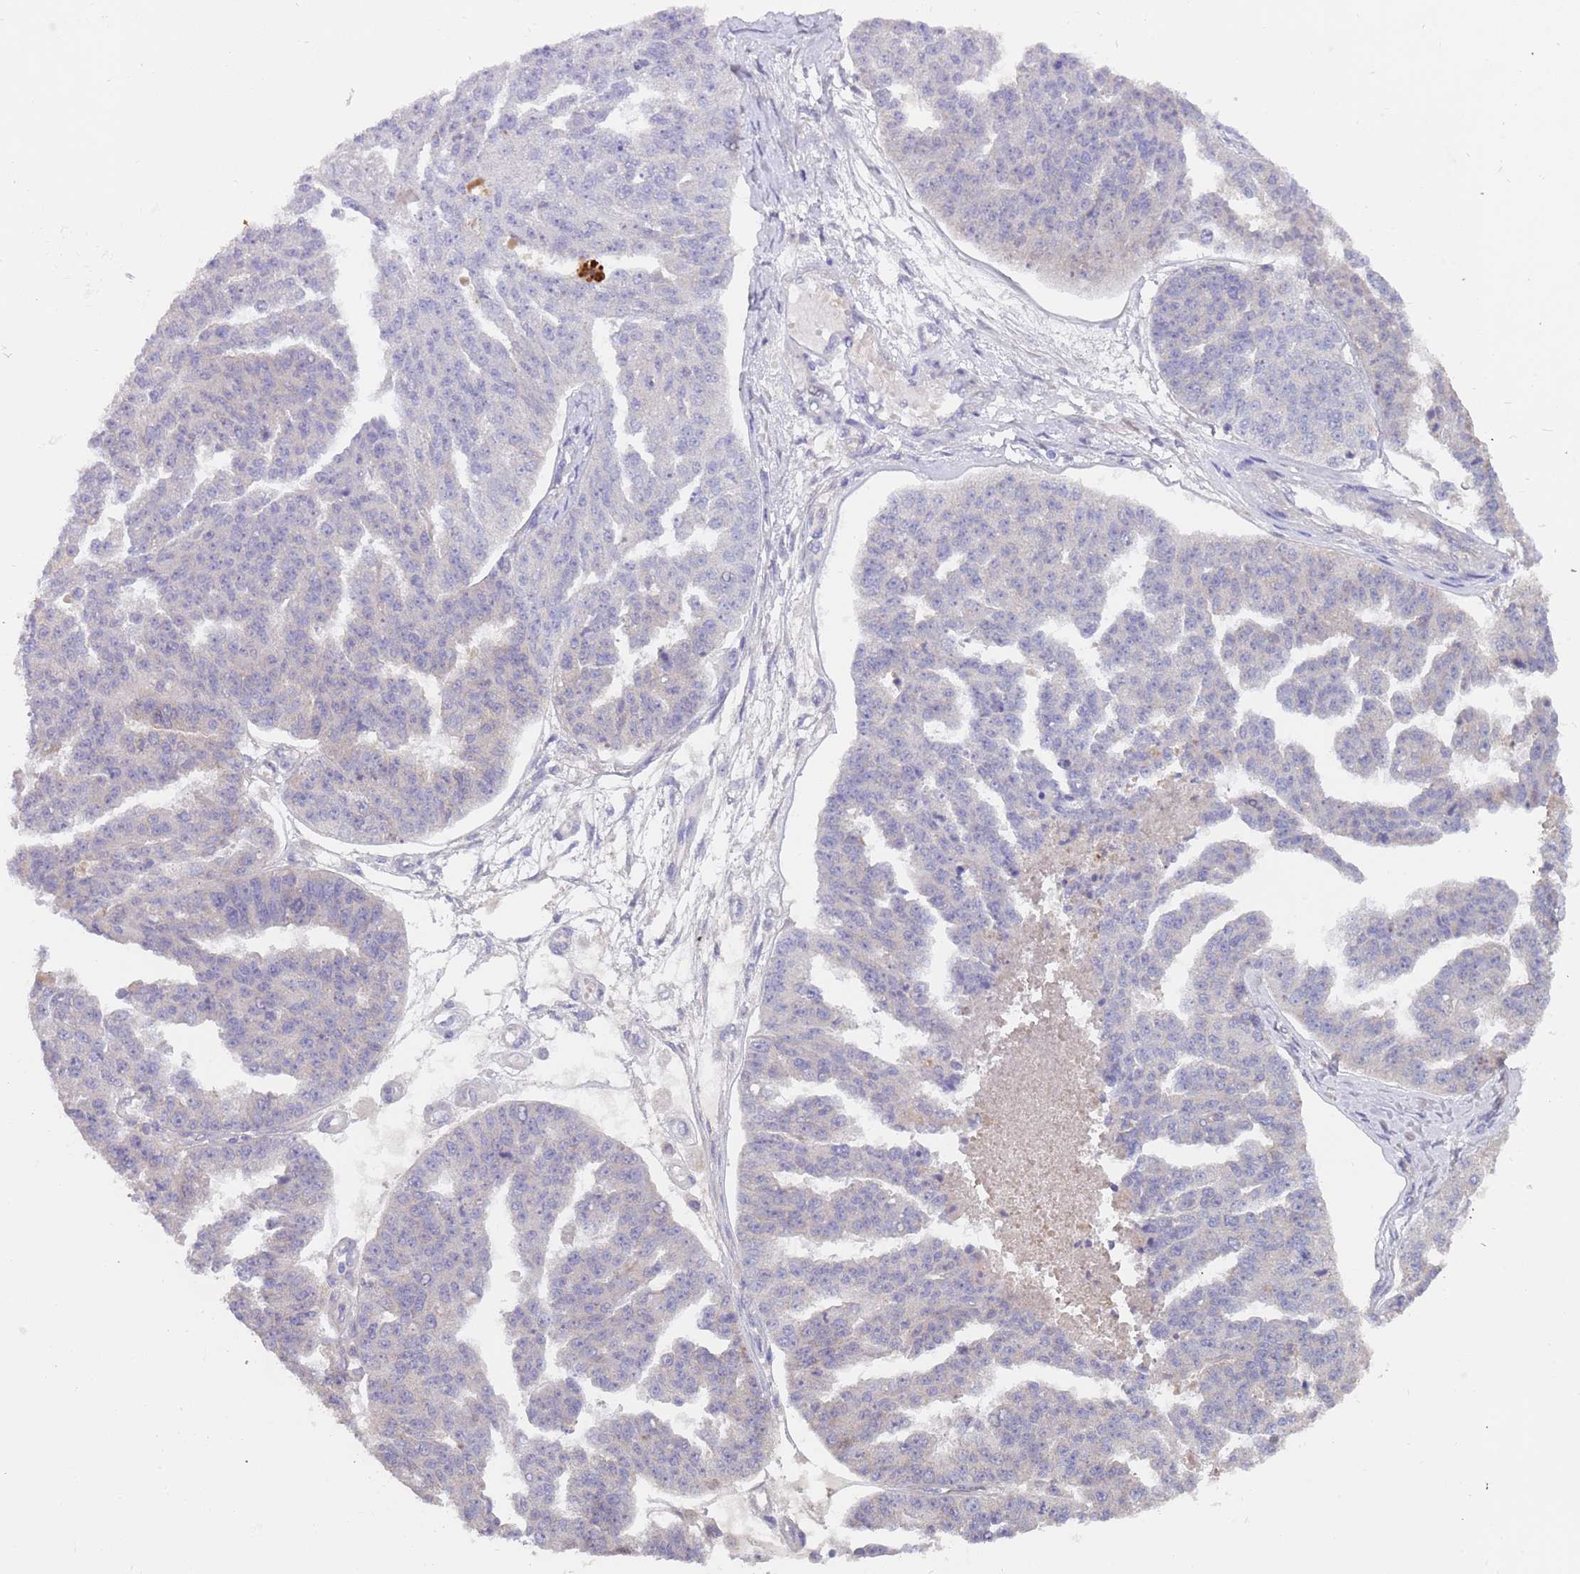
{"staining": {"intensity": "negative", "quantity": "none", "location": "none"}, "tissue": "ovarian cancer", "cell_type": "Tumor cells", "image_type": "cancer", "snomed": [{"axis": "morphology", "description": "Cystadenocarcinoma, serous, NOS"}, {"axis": "topography", "description": "Ovary"}], "caption": "Tumor cells show no significant protein expression in ovarian serous cystadenocarcinoma.", "gene": "ZNF746", "patient": {"sex": "female", "age": 58}}